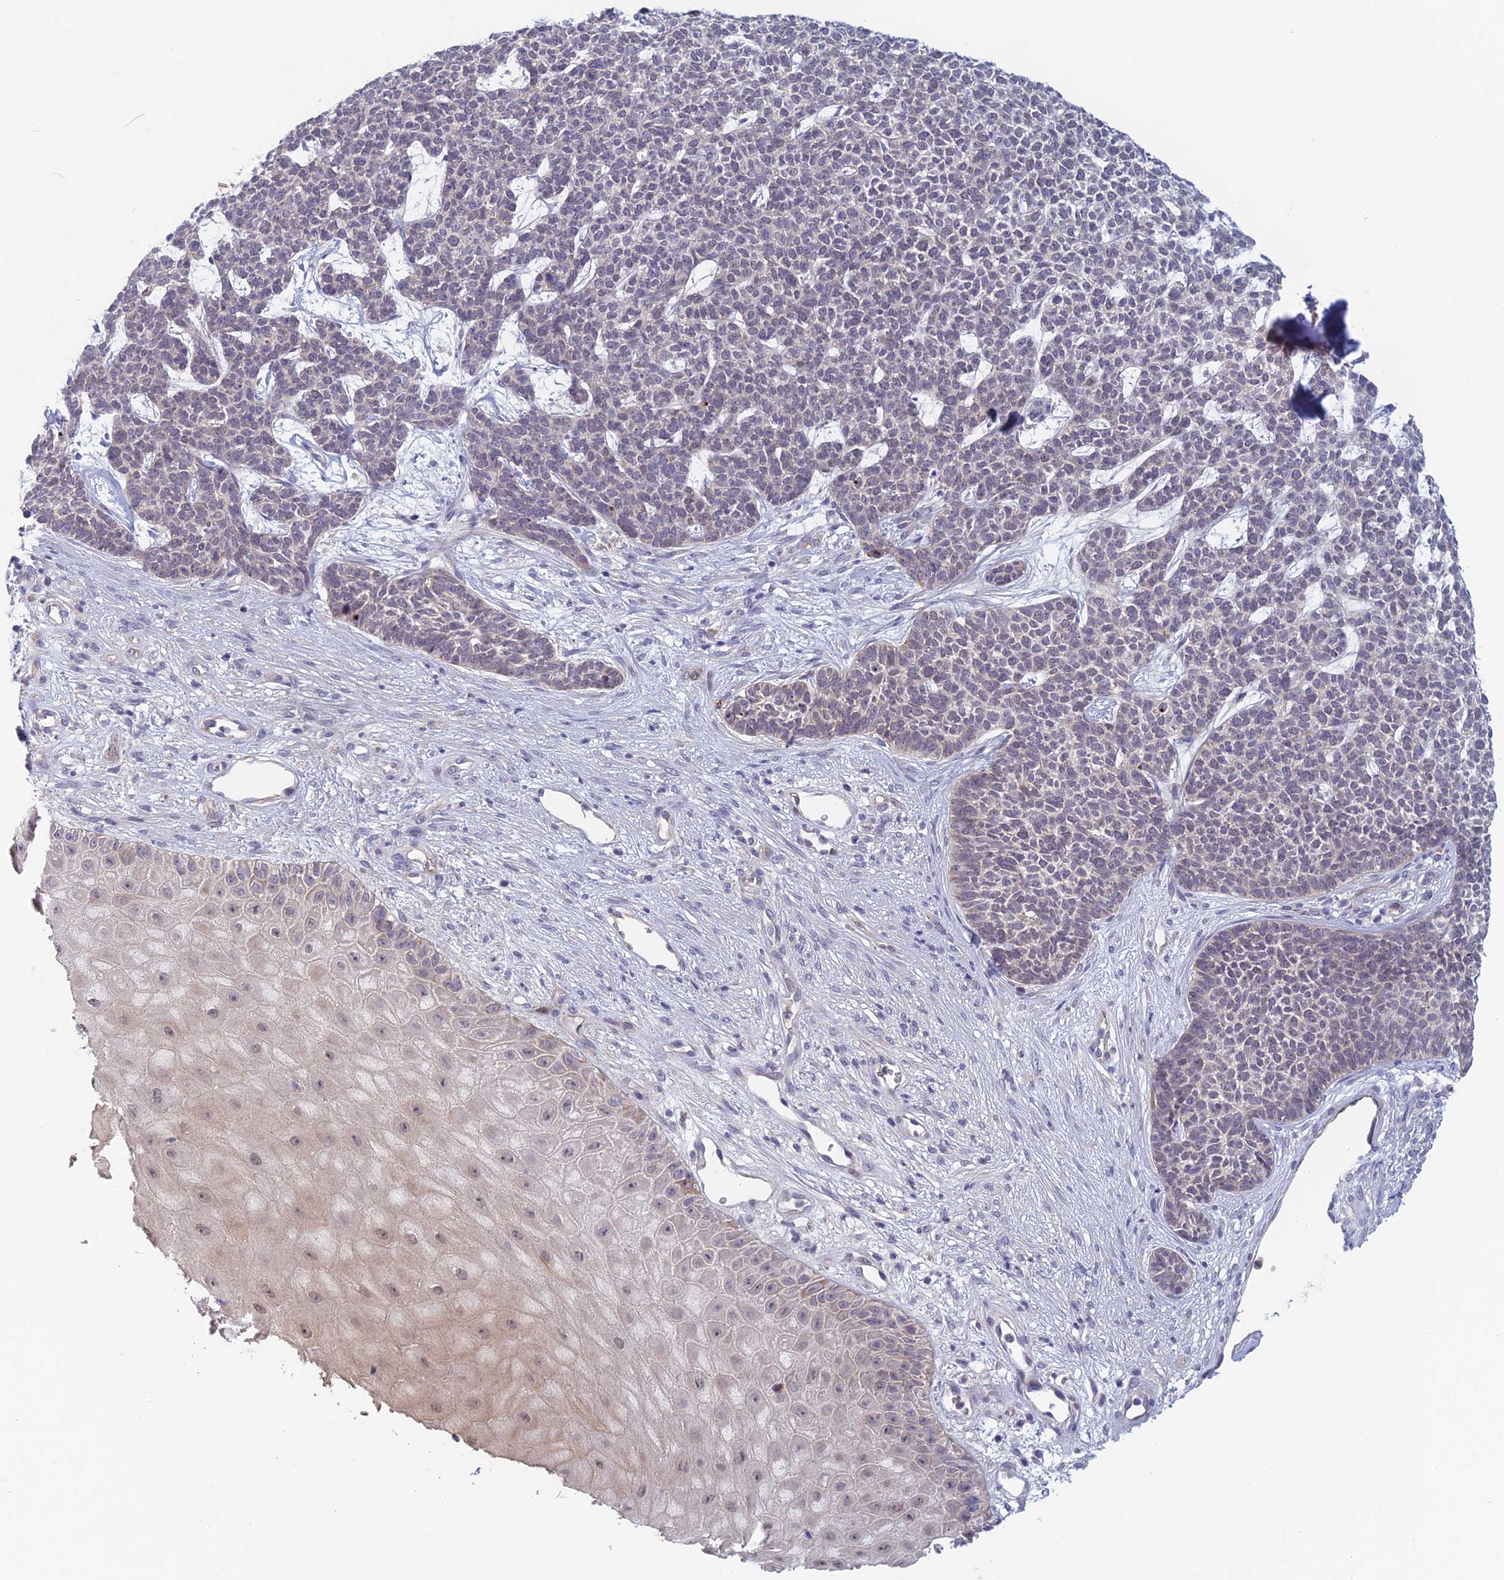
{"staining": {"intensity": "negative", "quantity": "none", "location": "none"}, "tissue": "skin cancer", "cell_type": "Tumor cells", "image_type": "cancer", "snomed": [{"axis": "morphology", "description": "Basal cell carcinoma"}, {"axis": "topography", "description": "Skin"}], "caption": "Micrograph shows no protein positivity in tumor cells of skin cancer (basal cell carcinoma) tissue. (Immunohistochemistry (ihc), brightfield microscopy, high magnification).", "gene": "PPP1R26", "patient": {"sex": "female", "age": 84}}